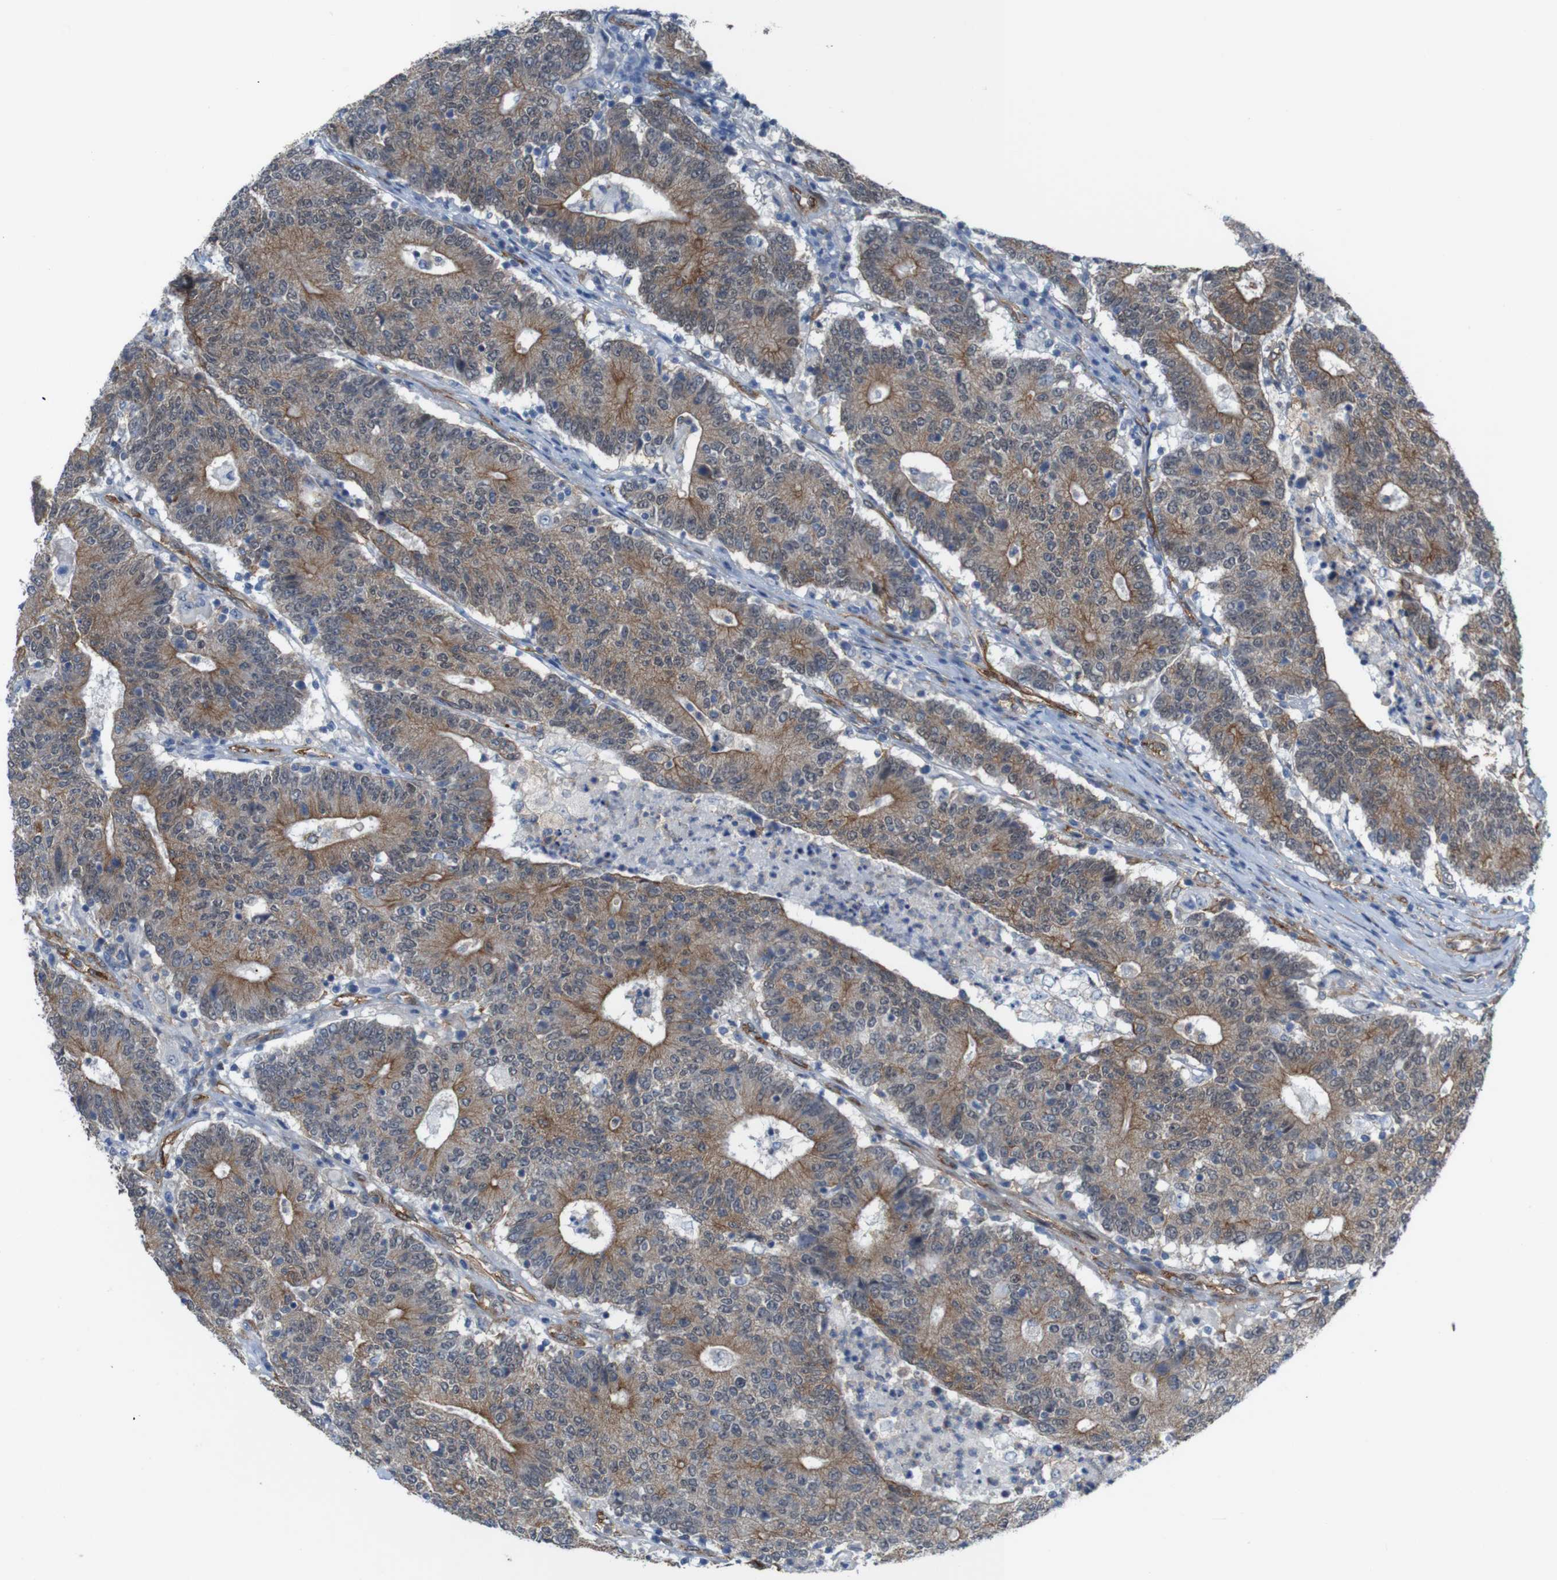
{"staining": {"intensity": "moderate", "quantity": ">75%", "location": "cytoplasmic/membranous"}, "tissue": "colorectal cancer", "cell_type": "Tumor cells", "image_type": "cancer", "snomed": [{"axis": "morphology", "description": "Normal tissue, NOS"}, {"axis": "morphology", "description": "Adenocarcinoma, NOS"}, {"axis": "topography", "description": "Colon"}], "caption": "Human colorectal cancer (adenocarcinoma) stained with a protein marker exhibits moderate staining in tumor cells.", "gene": "PTGER4", "patient": {"sex": "female", "age": 75}}